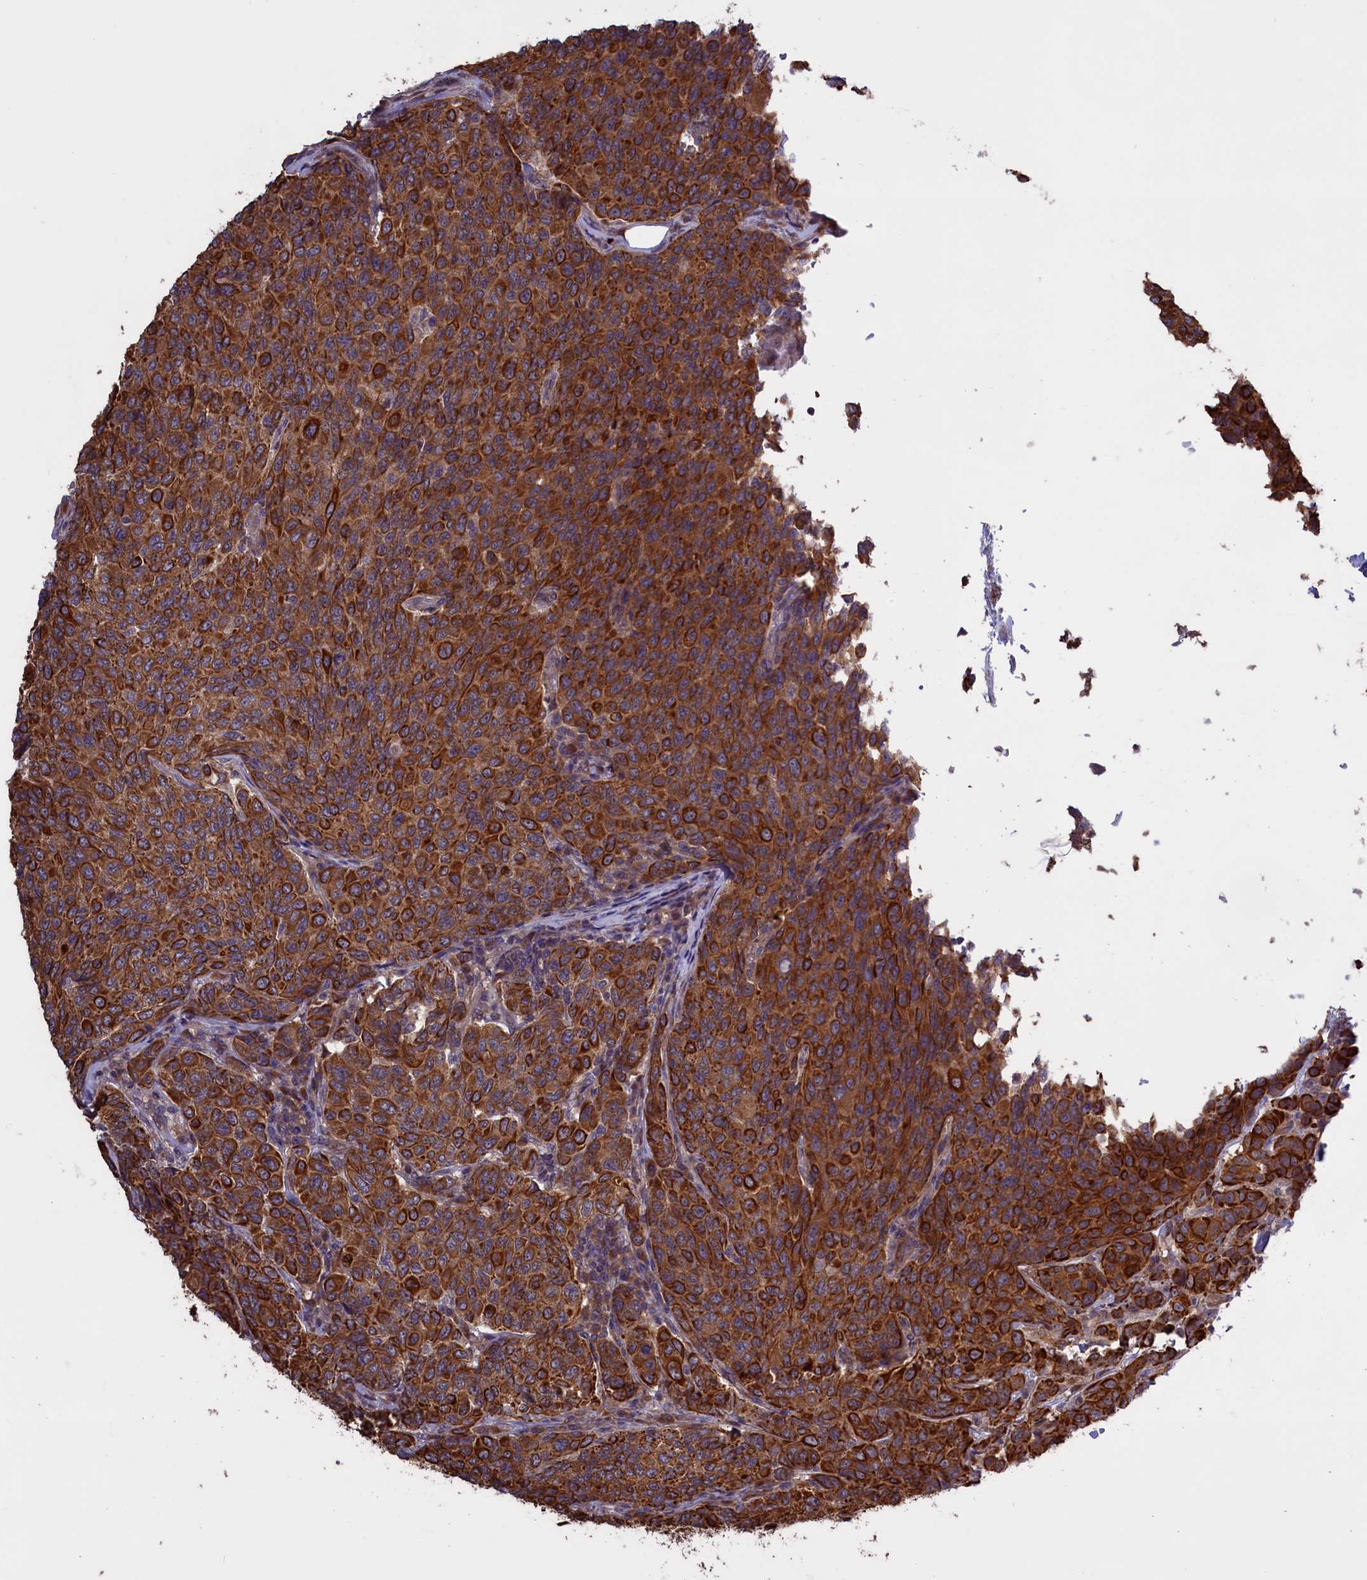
{"staining": {"intensity": "strong", "quantity": ">75%", "location": "cytoplasmic/membranous"}, "tissue": "breast cancer", "cell_type": "Tumor cells", "image_type": "cancer", "snomed": [{"axis": "morphology", "description": "Duct carcinoma"}, {"axis": "topography", "description": "Breast"}], "caption": "Strong cytoplasmic/membranous expression is seen in about >75% of tumor cells in breast cancer (intraductal carcinoma).", "gene": "DENND1B", "patient": {"sex": "female", "age": 55}}